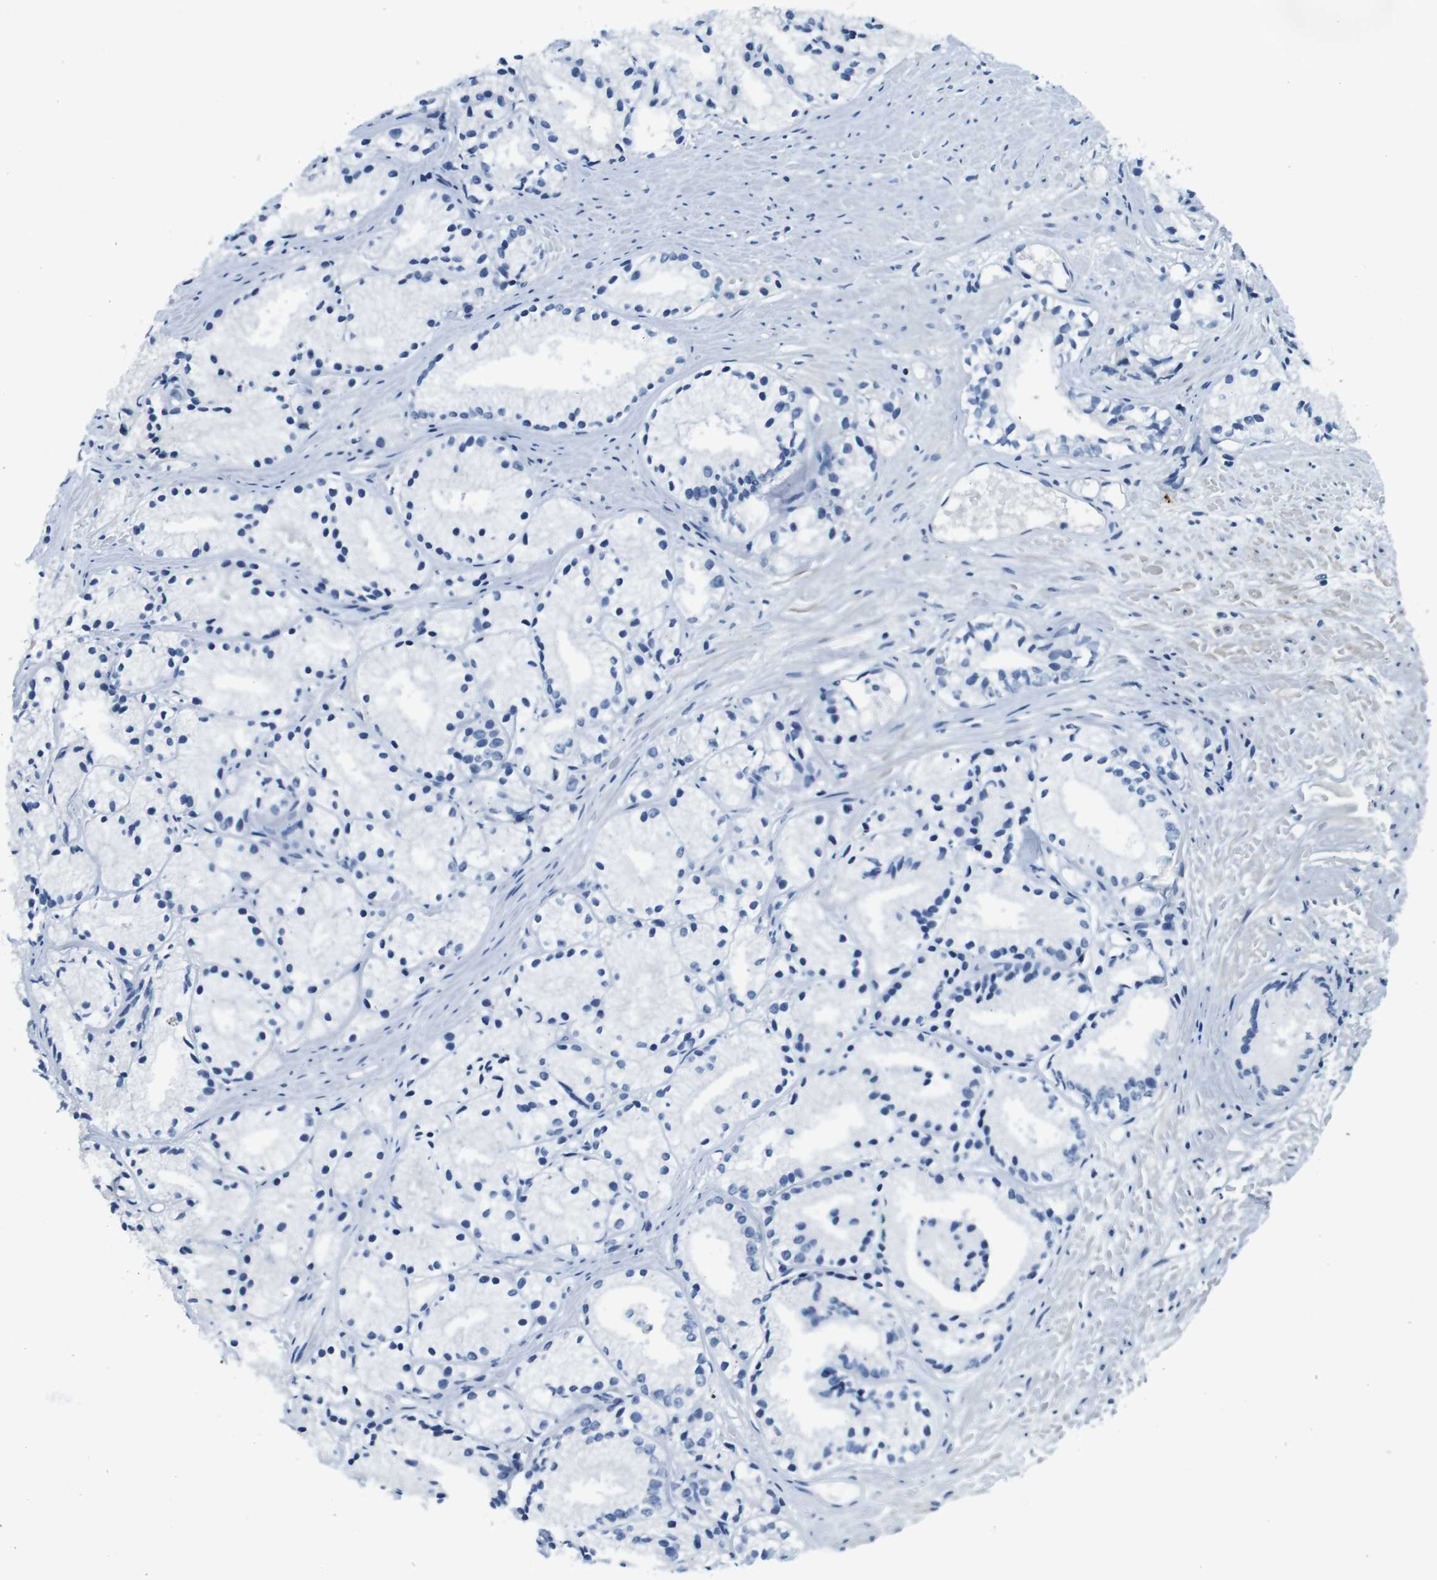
{"staining": {"intensity": "negative", "quantity": "none", "location": "none"}, "tissue": "prostate cancer", "cell_type": "Tumor cells", "image_type": "cancer", "snomed": [{"axis": "morphology", "description": "Adenocarcinoma, Low grade"}, {"axis": "topography", "description": "Prostate"}], "caption": "Immunohistochemistry histopathology image of neoplastic tissue: human prostate cancer stained with DAB shows no significant protein expression in tumor cells.", "gene": "IGHD", "patient": {"sex": "male", "age": 72}}